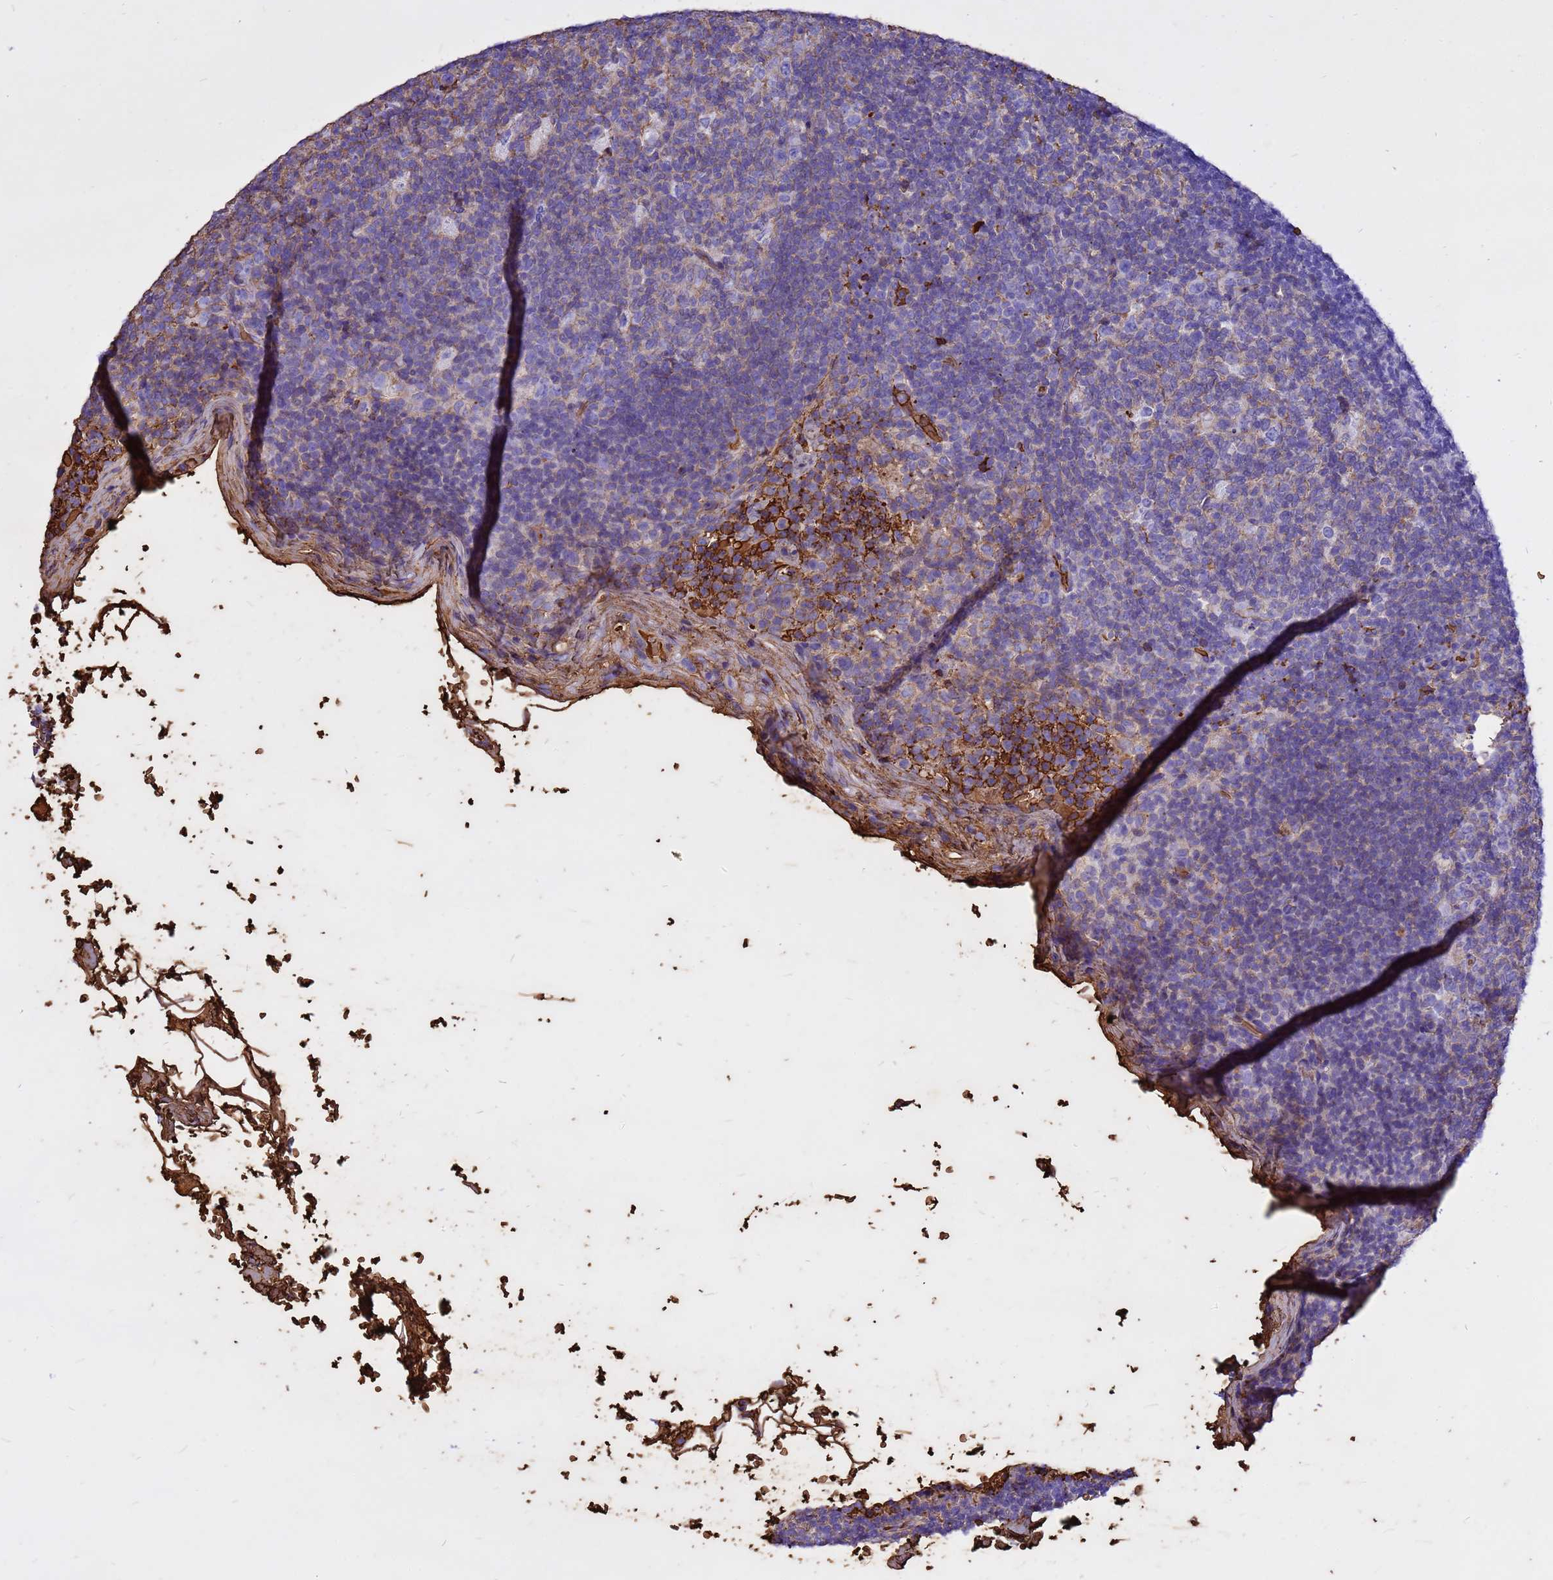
{"staining": {"intensity": "weak", "quantity": "25%-75%", "location": "cytoplasmic/membranous"}, "tissue": "lymph node", "cell_type": "Germinal center cells", "image_type": "normal", "snomed": [{"axis": "morphology", "description": "Normal tissue, NOS"}, {"axis": "topography", "description": "Lymph node"}], "caption": "A brown stain highlights weak cytoplasmic/membranous staining of a protein in germinal center cells of unremarkable human lymph node. (DAB (3,3'-diaminobenzidine) IHC with brightfield microscopy, high magnification).", "gene": "HBA1", "patient": {"sex": "female", "age": 31}}